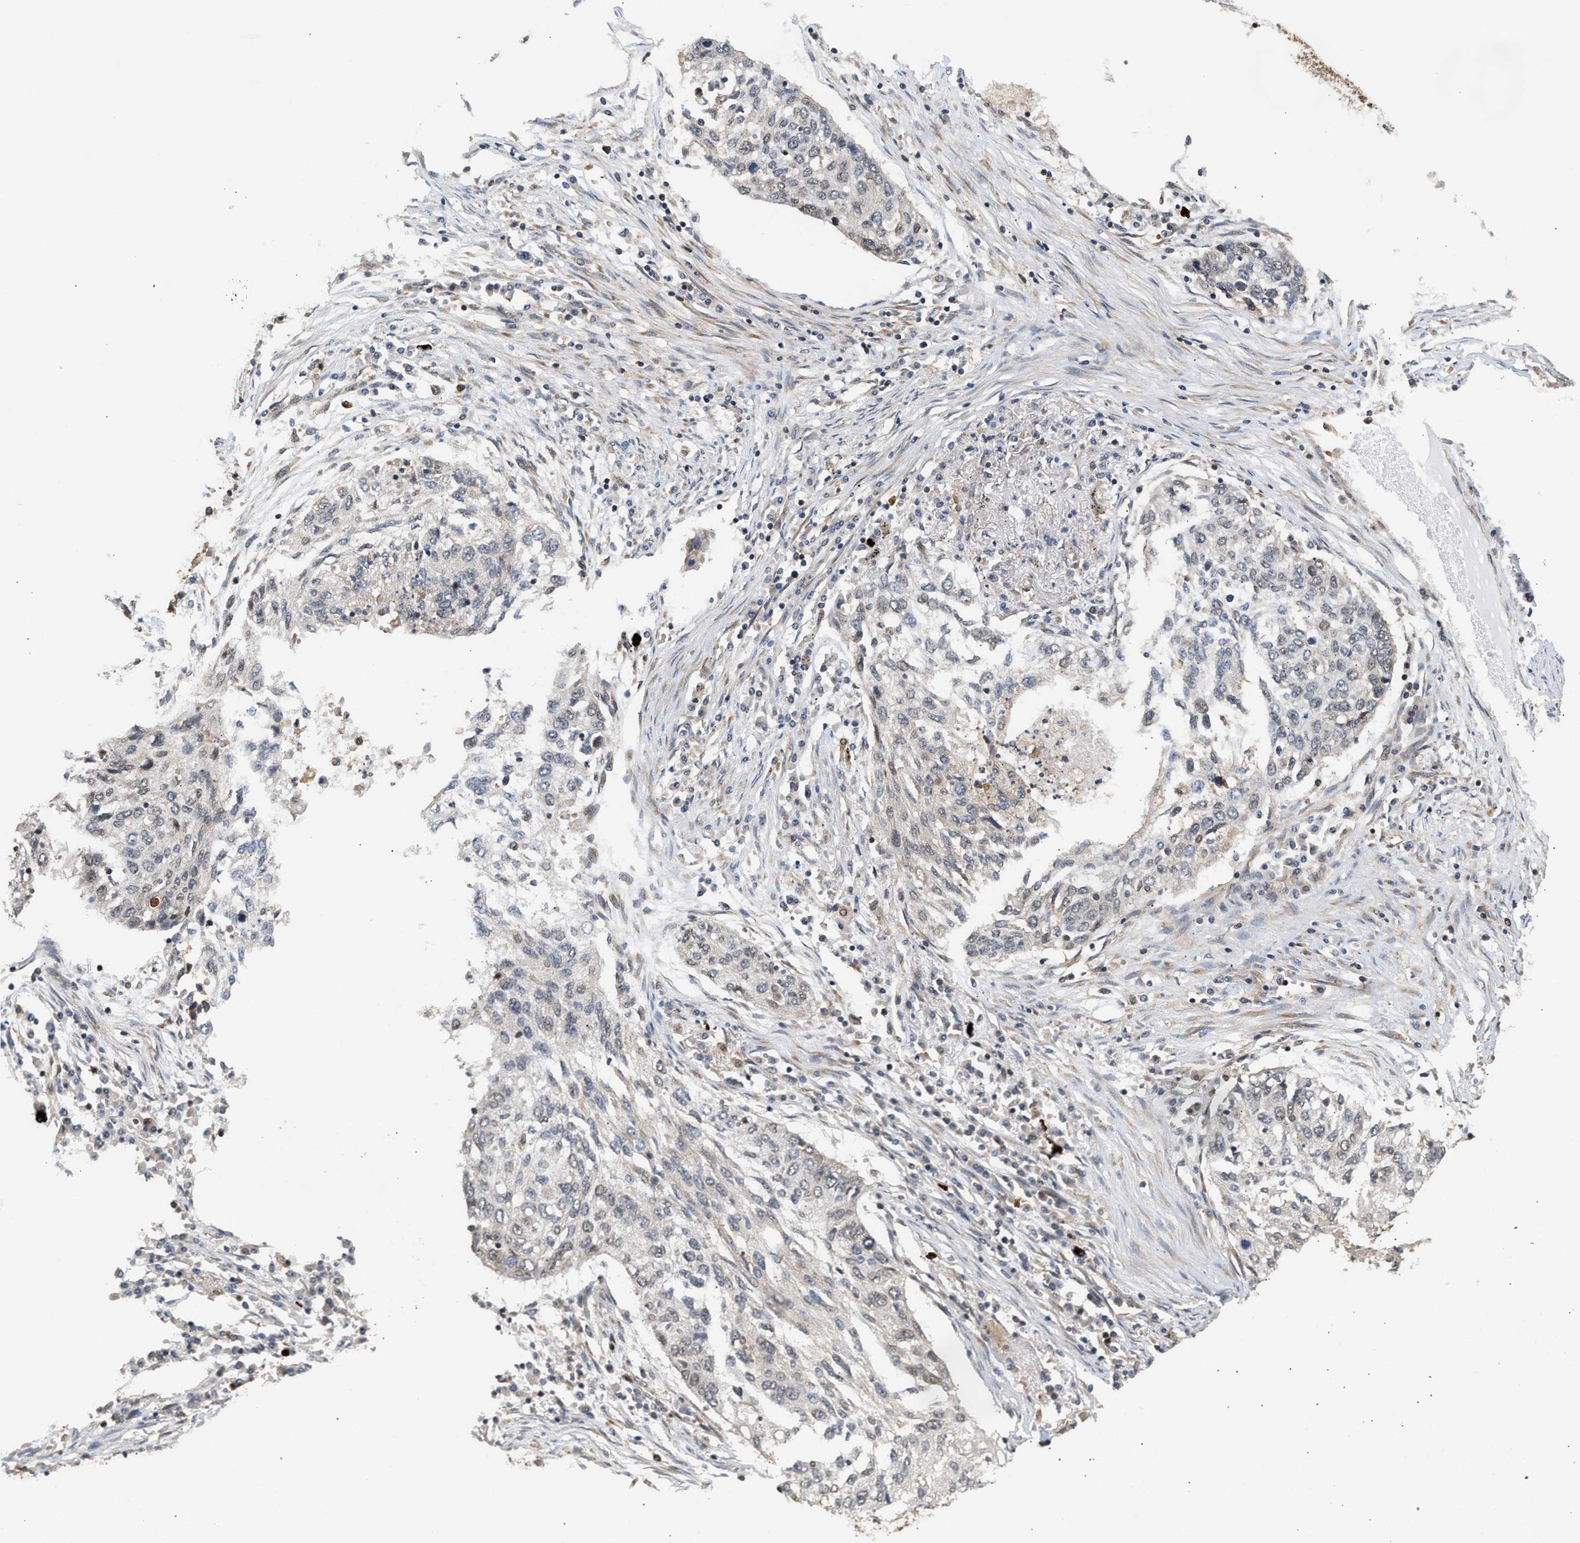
{"staining": {"intensity": "weak", "quantity": "25%-75%", "location": "nuclear"}, "tissue": "lung cancer", "cell_type": "Tumor cells", "image_type": "cancer", "snomed": [{"axis": "morphology", "description": "Squamous cell carcinoma, NOS"}, {"axis": "topography", "description": "Lung"}], "caption": "Lung squamous cell carcinoma stained with DAB (3,3'-diaminobenzidine) immunohistochemistry shows low levels of weak nuclear positivity in about 25%-75% of tumor cells.", "gene": "ABHD5", "patient": {"sex": "female", "age": 63}}